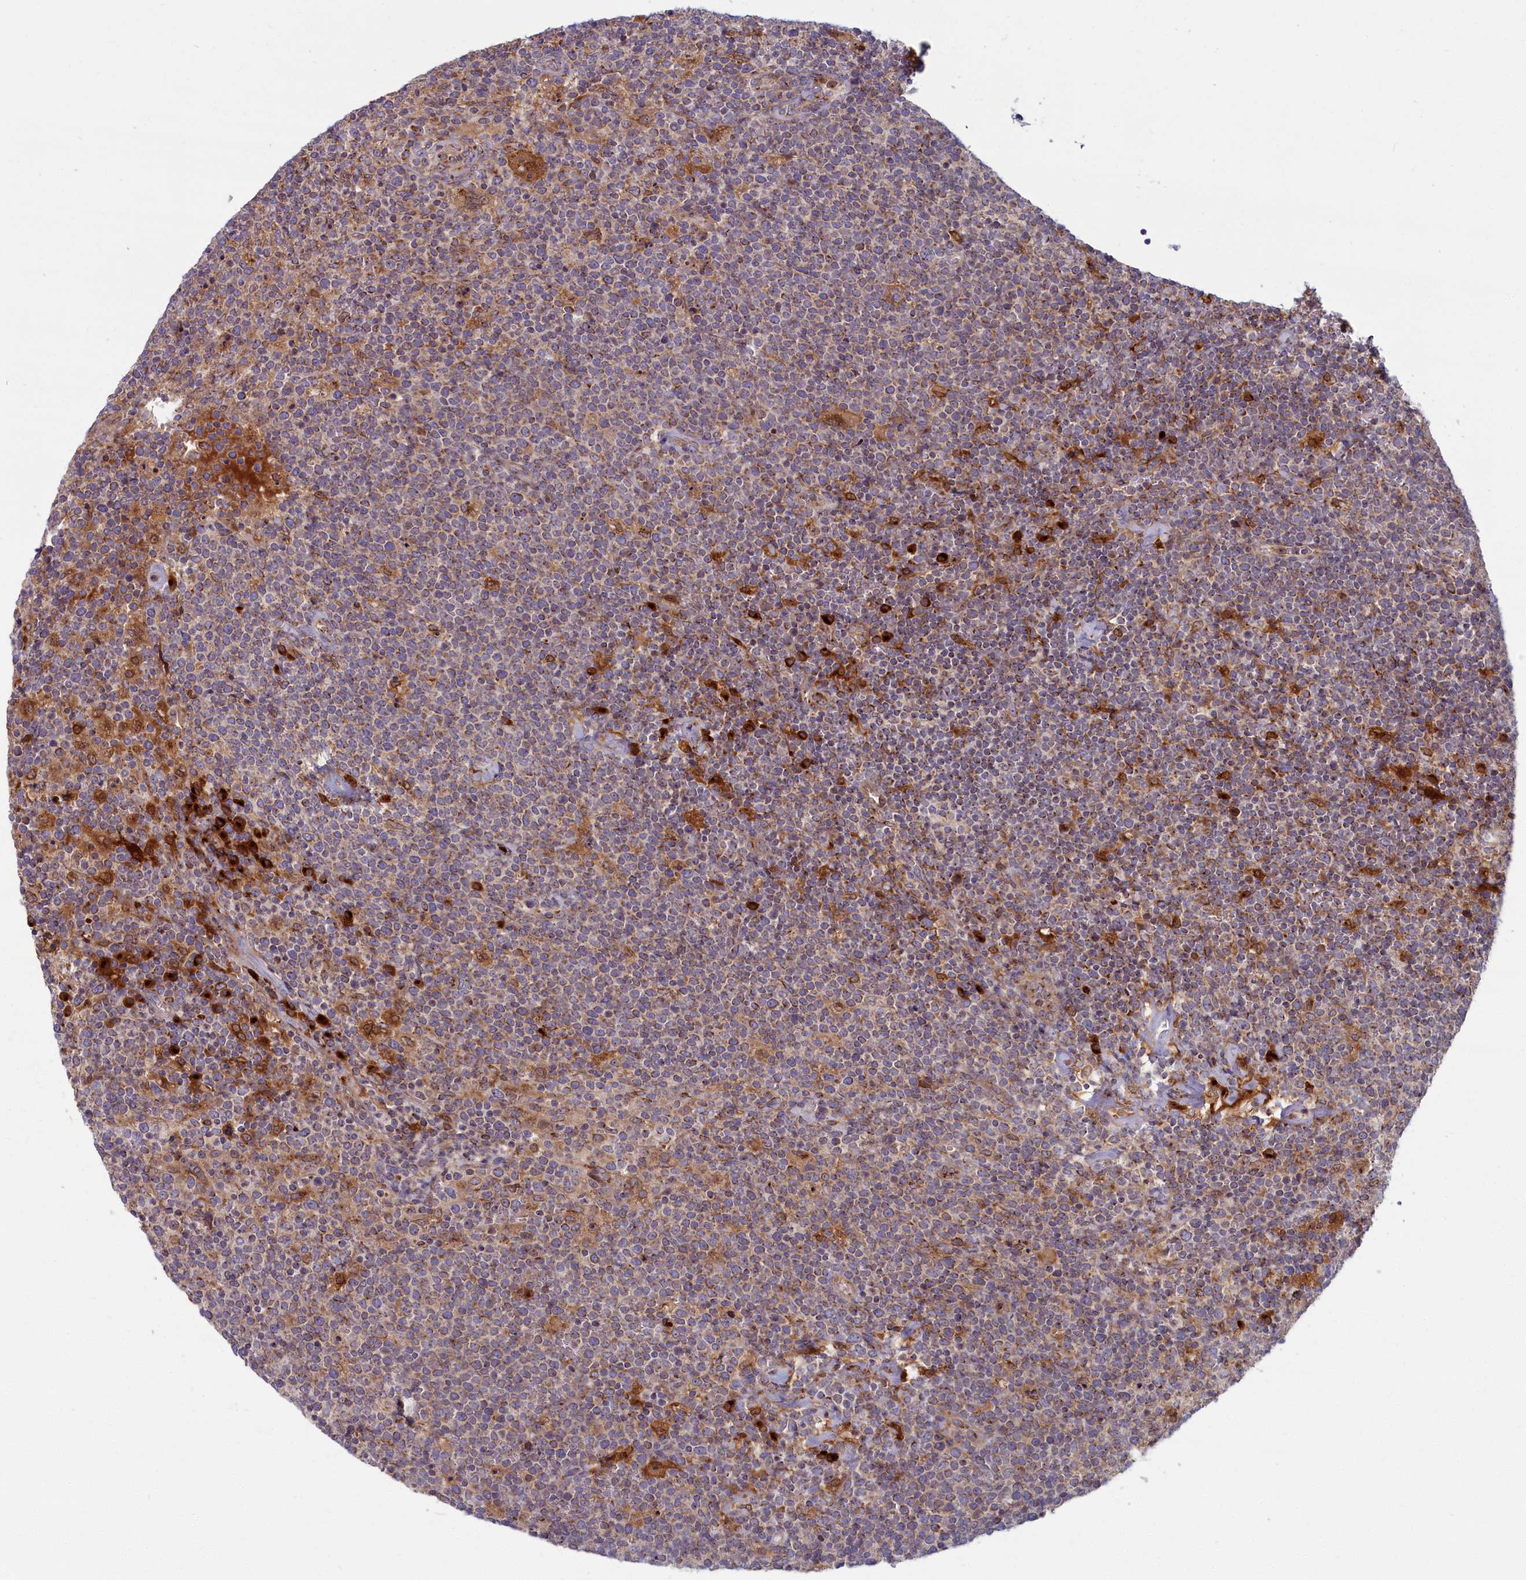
{"staining": {"intensity": "weak", "quantity": "25%-75%", "location": "cytoplasmic/membranous"}, "tissue": "lymphoma", "cell_type": "Tumor cells", "image_type": "cancer", "snomed": [{"axis": "morphology", "description": "Malignant lymphoma, non-Hodgkin's type, High grade"}, {"axis": "topography", "description": "Lymph node"}], "caption": "A low amount of weak cytoplasmic/membranous staining is identified in about 25%-75% of tumor cells in malignant lymphoma, non-Hodgkin's type (high-grade) tissue.", "gene": "BLVRB", "patient": {"sex": "male", "age": 61}}